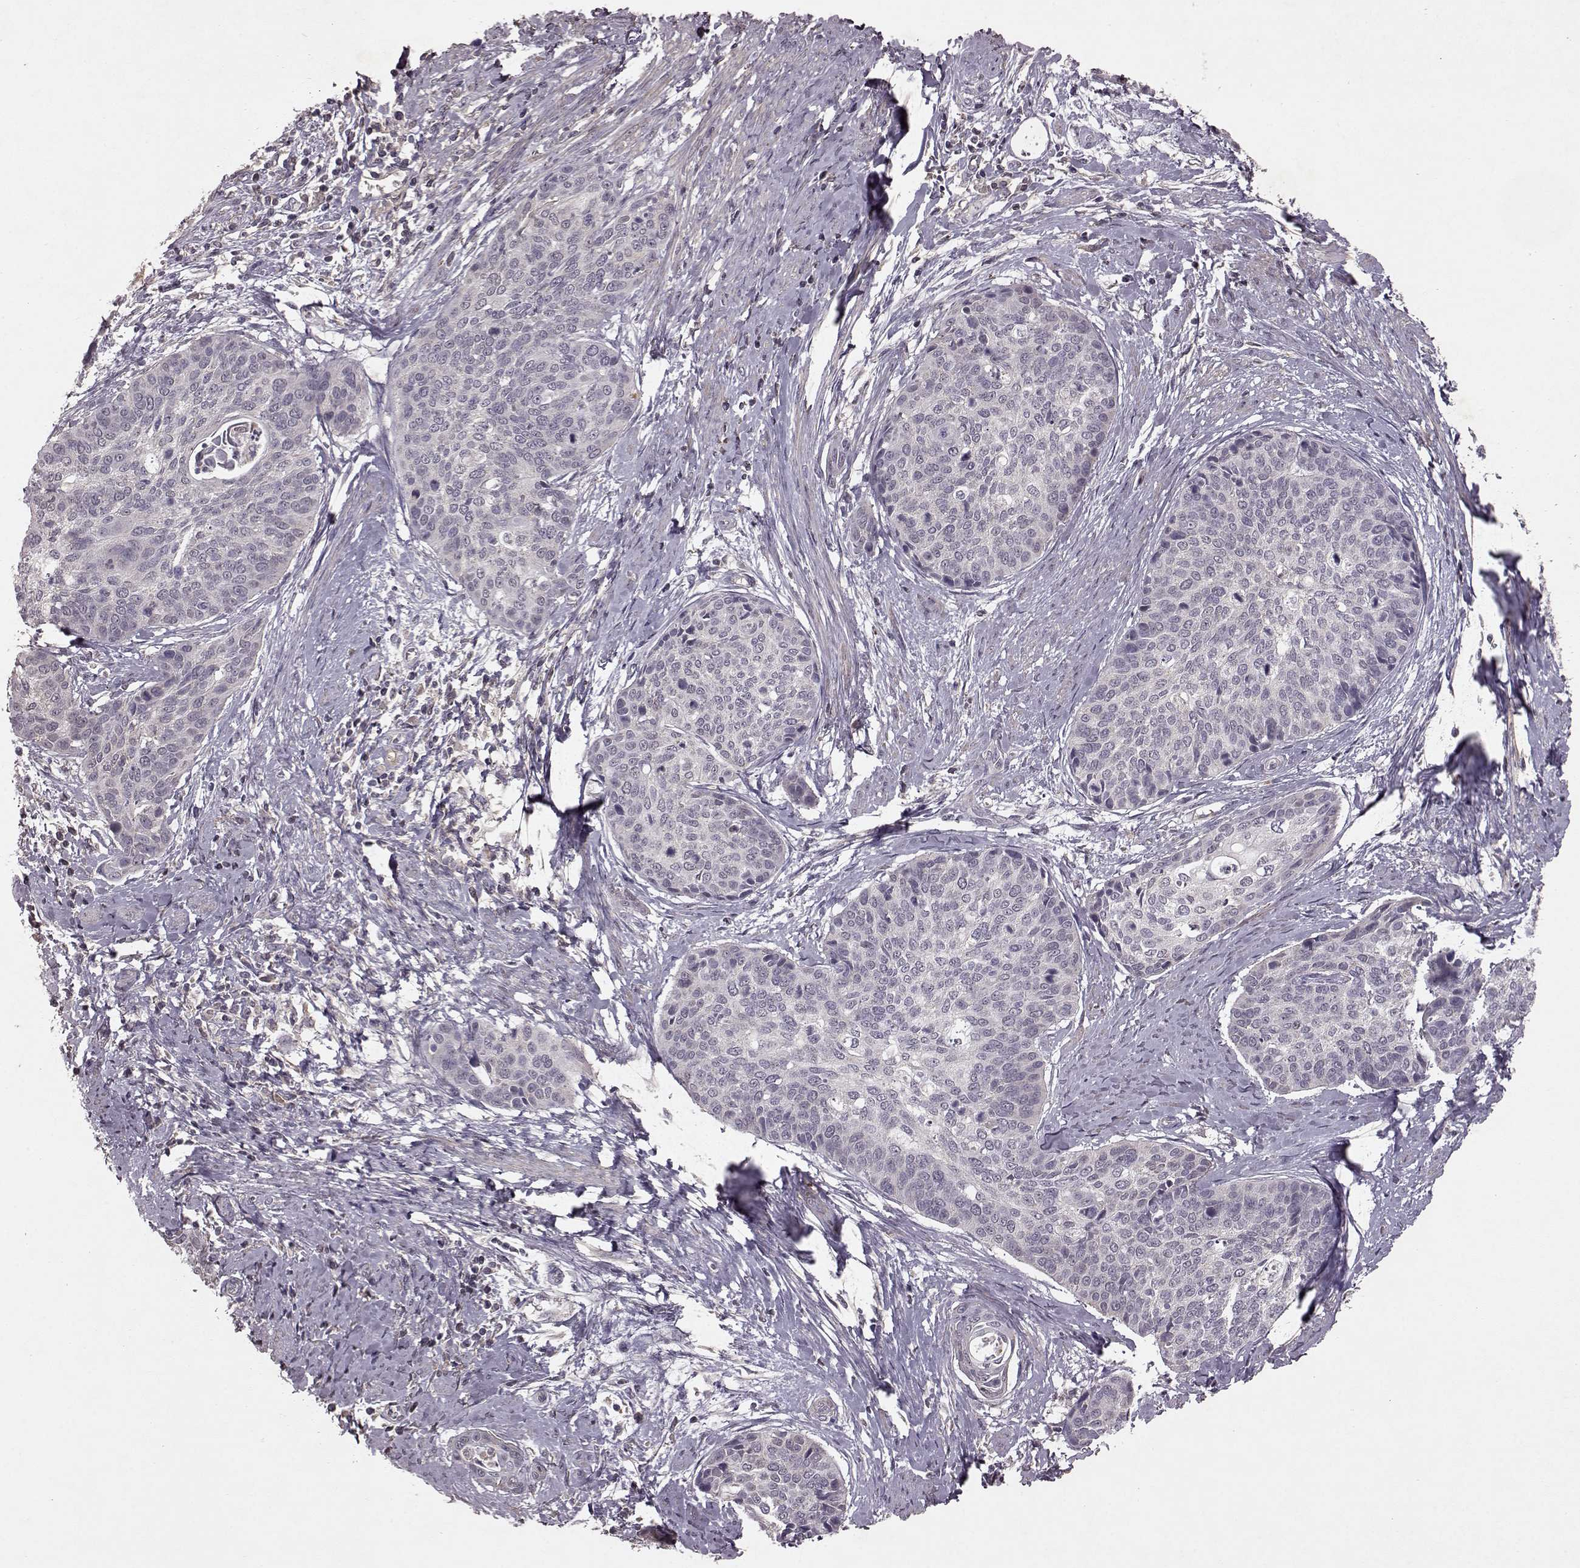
{"staining": {"intensity": "negative", "quantity": "none", "location": "none"}, "tissue": "cervical cancer", "cell_type": "Tumor cells", "image_type": "cancer", "snomed": [{"axis": "morphology", "description": "Squamous cell carcinoma, NOS"}, {"axis": "topography", "description": "Cervix"}], "caption": "A high-resolution photomicrograph shows immunohistochemistry staining of cervical cancer (squamous cell carcinoma), which displays no significant expression in tumor cells.", "gene": "FRRS1L", "patient": {"sex": "female", "age": 69}}